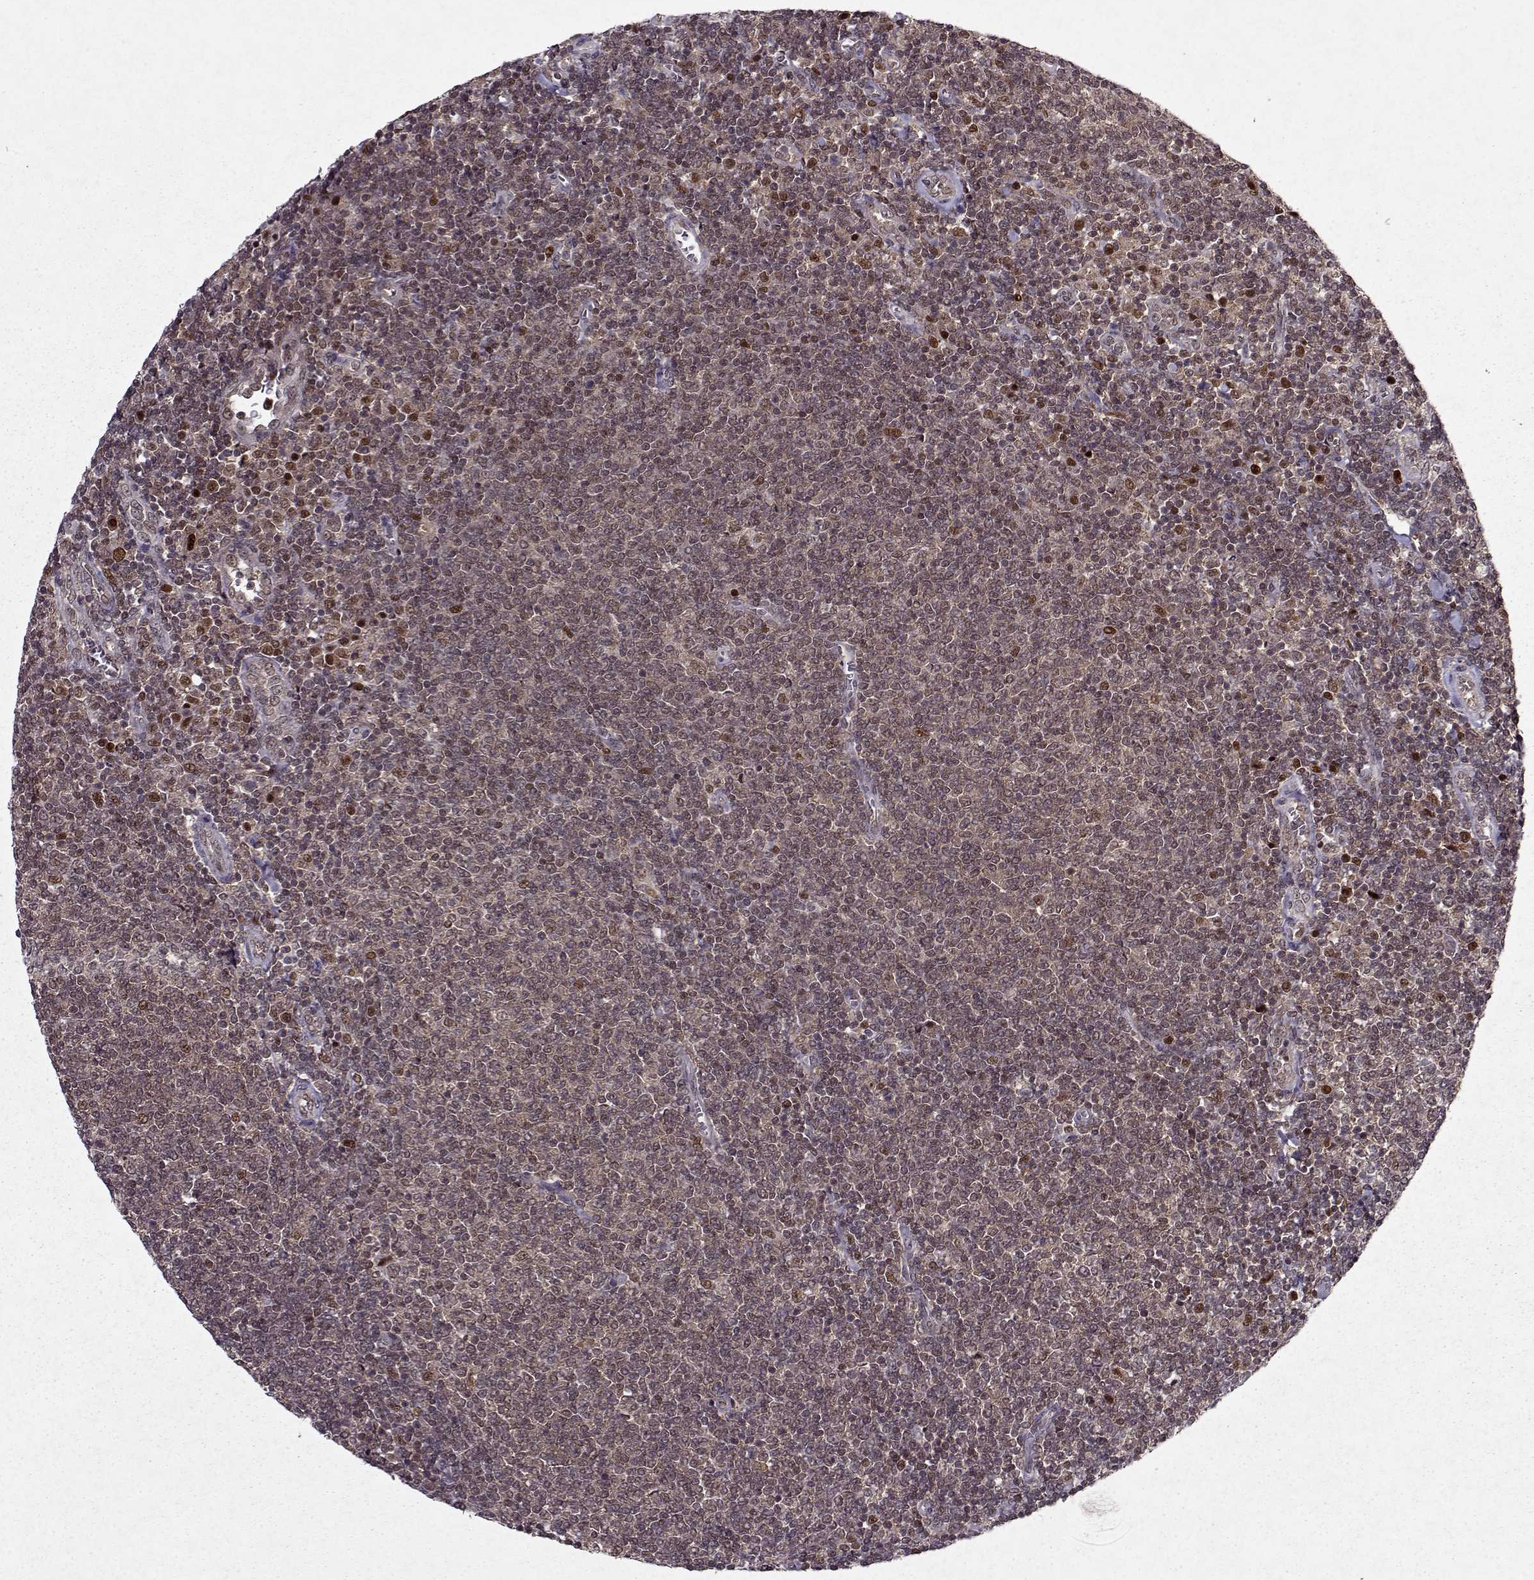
{"staining": {"intensity": "weak", "quantity": ">75%", "location": "cytoplasmic/membranous"}, "tissue": "lymphoma", "cell_type": "Tumor cells", "image_type": "cancer", "snomed": [{"axis": "morphology", "description": "Malignant lymphoma, non-Hodgkin's type, Low grade"}, {"axis": "topography", "description": "Lymph node"}], "caption": "There is low levels of weak cytoplasmic/membranous expression in tumor cells of malignant lymphoma, non-Hodgkin's type (low-grade), as demonstrated by immunohistochemical staining (brown color).", "gene": "PSMA7", "patient": {"sex": "male", "age": 52}}